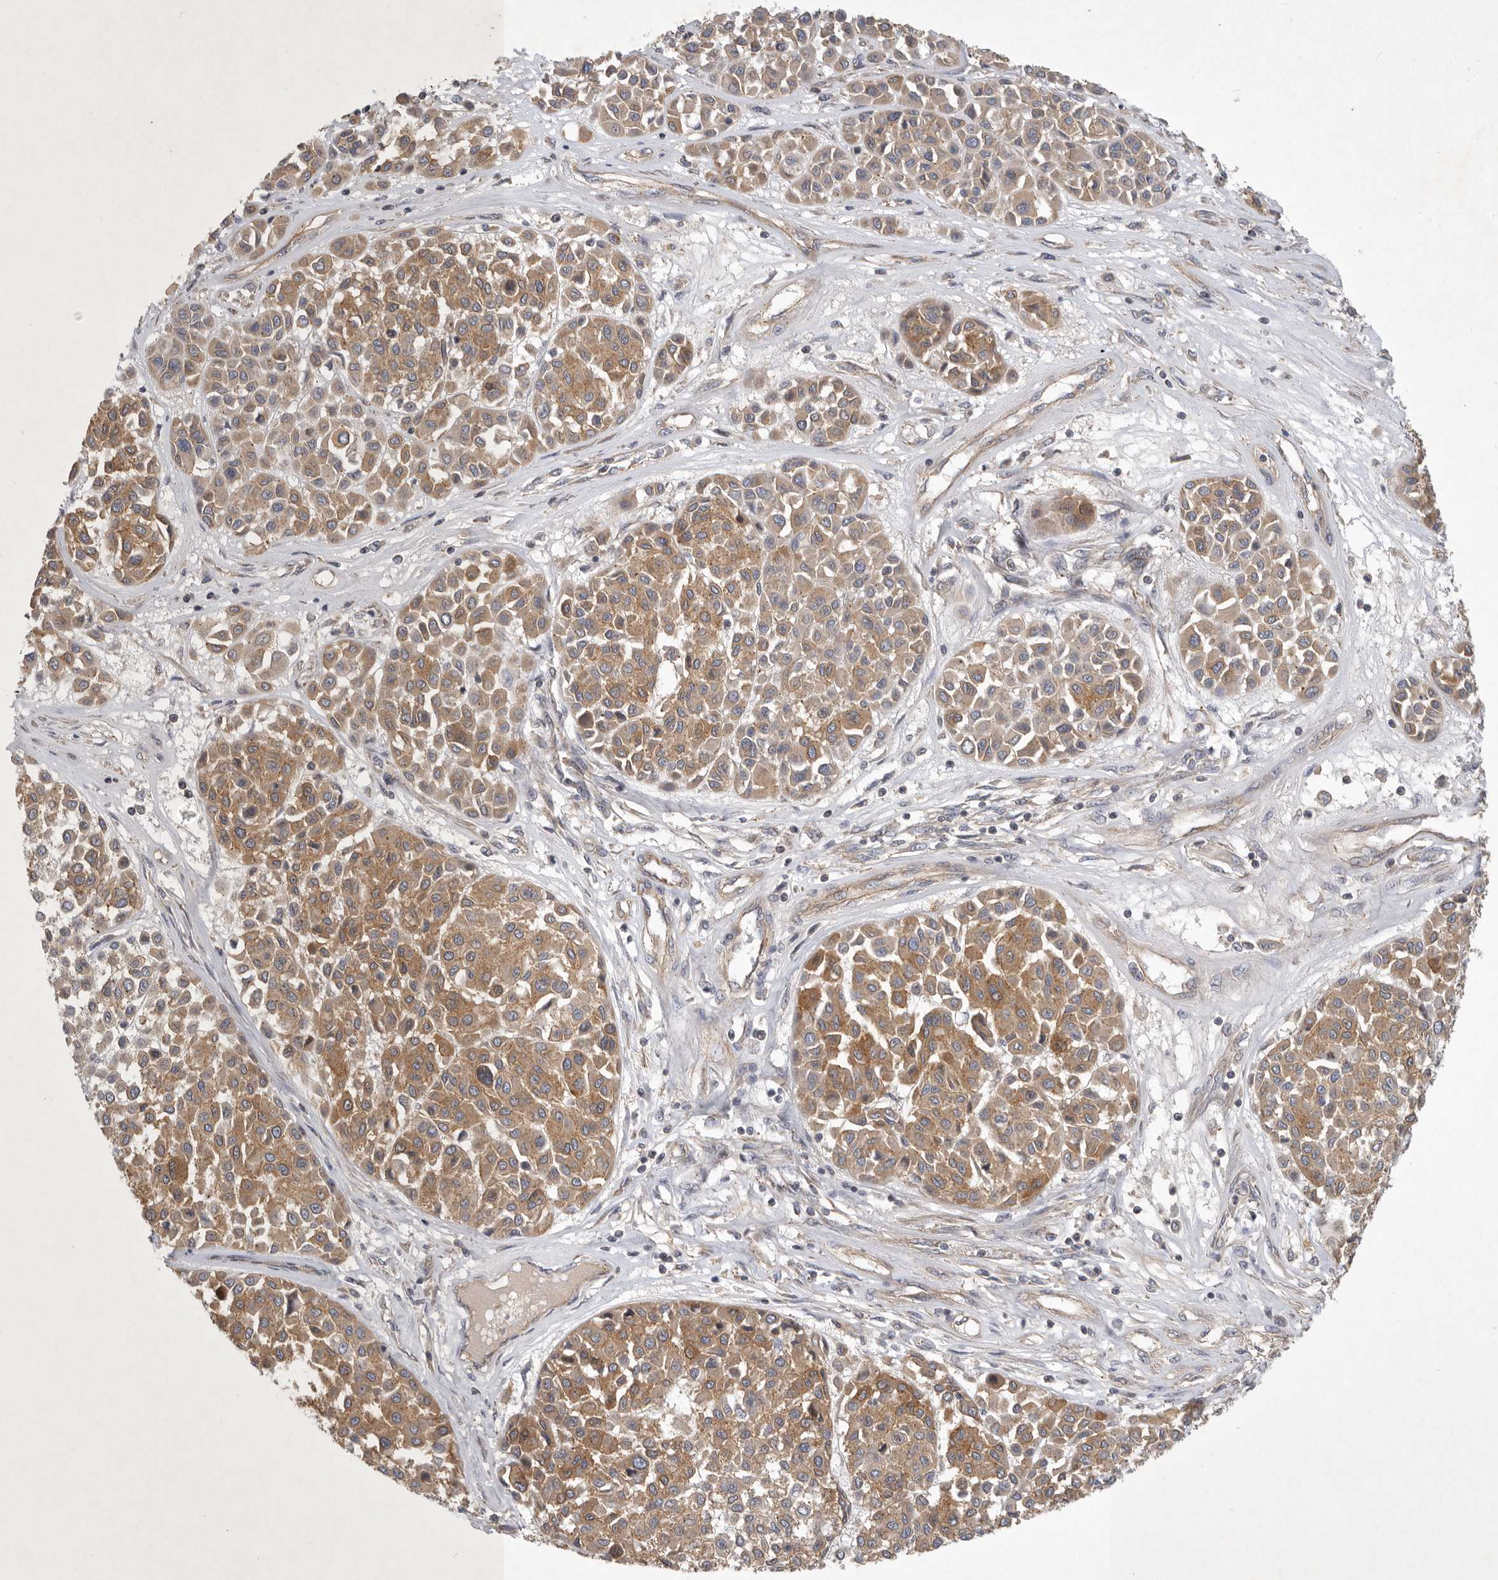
{"staining": {"intensity": "moderate", "quantity": ">75%", "location": "cytoplasmic/membranous"}, "tissue": "melanoma", "cell_type": "Tumor cells", "image_type": "cancer", "snomed": [{"axis": "morphology", "description": "Malignant melanoma, Metastatic site"}, {"axis": "topography", "description": "Soft tissue"}], "caption": "Tumor cells reveal moderate cytoplasmic/membranous positivity in about >75% of cells in malignant melanoma (metastatic site).", "gene": "MLPH", "patient": {"sex": "male", "age": 41}}